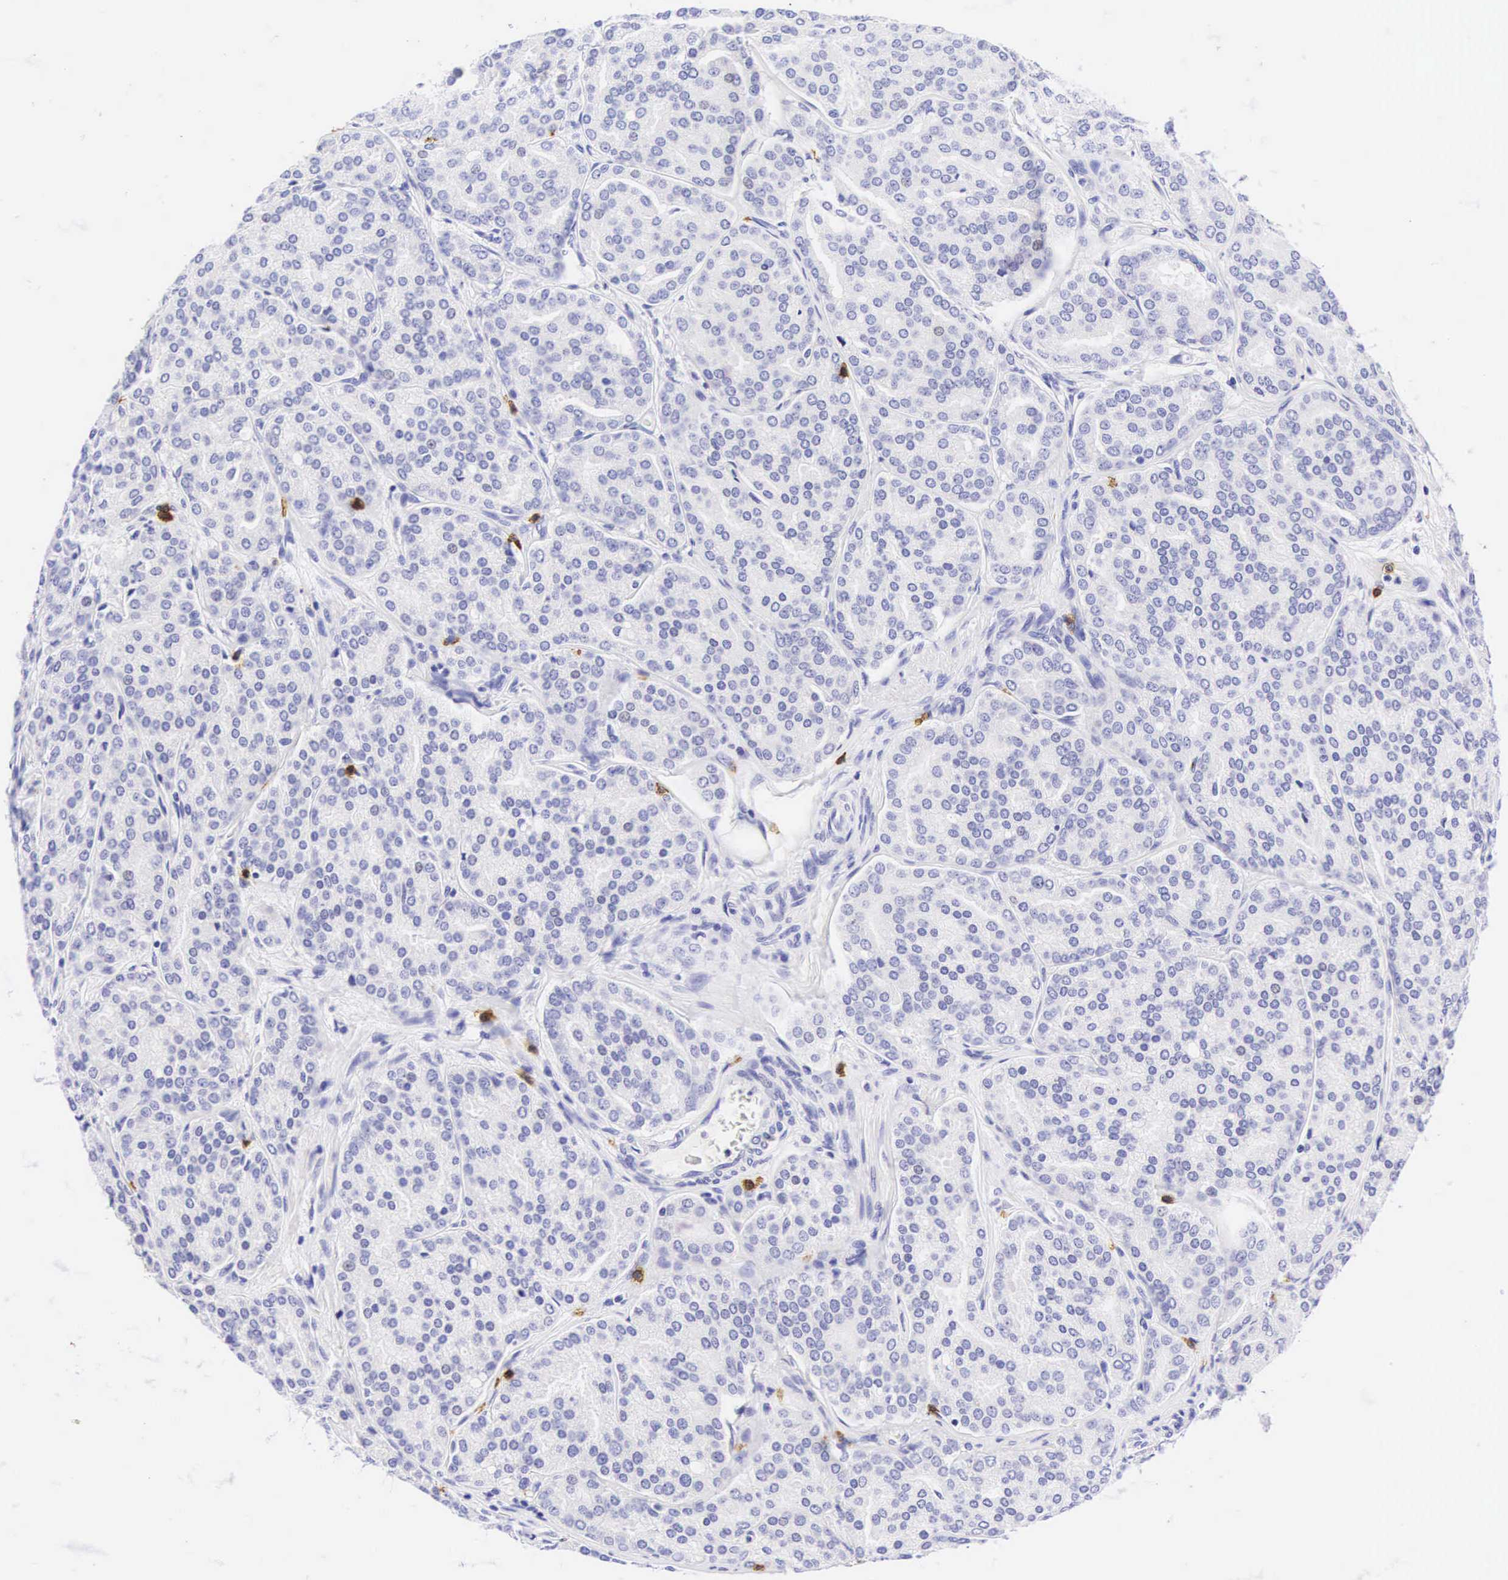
{"staining": {"intensity": "negative", "quantity": "none", "location": "none"}, "tissue": "prostate cancer", "cell_type": "Tumor cells", "image_type": "cancer", "snomed": [{"axis": "morphology", "description": "Adenocarcinoma, High grade"}, {"axis": "topography", "description": "Prostate"}], "caption": "This micrograph is of prostate adenocarcinoma (high-grade) stained with immunohistochemistry (IHC) to label a protein in brown with the nuclei are counter-stained blue. There is no positivity in tumor cells.", "gene": "CD8A", "patient": {"sex": "male", "age": 64}}